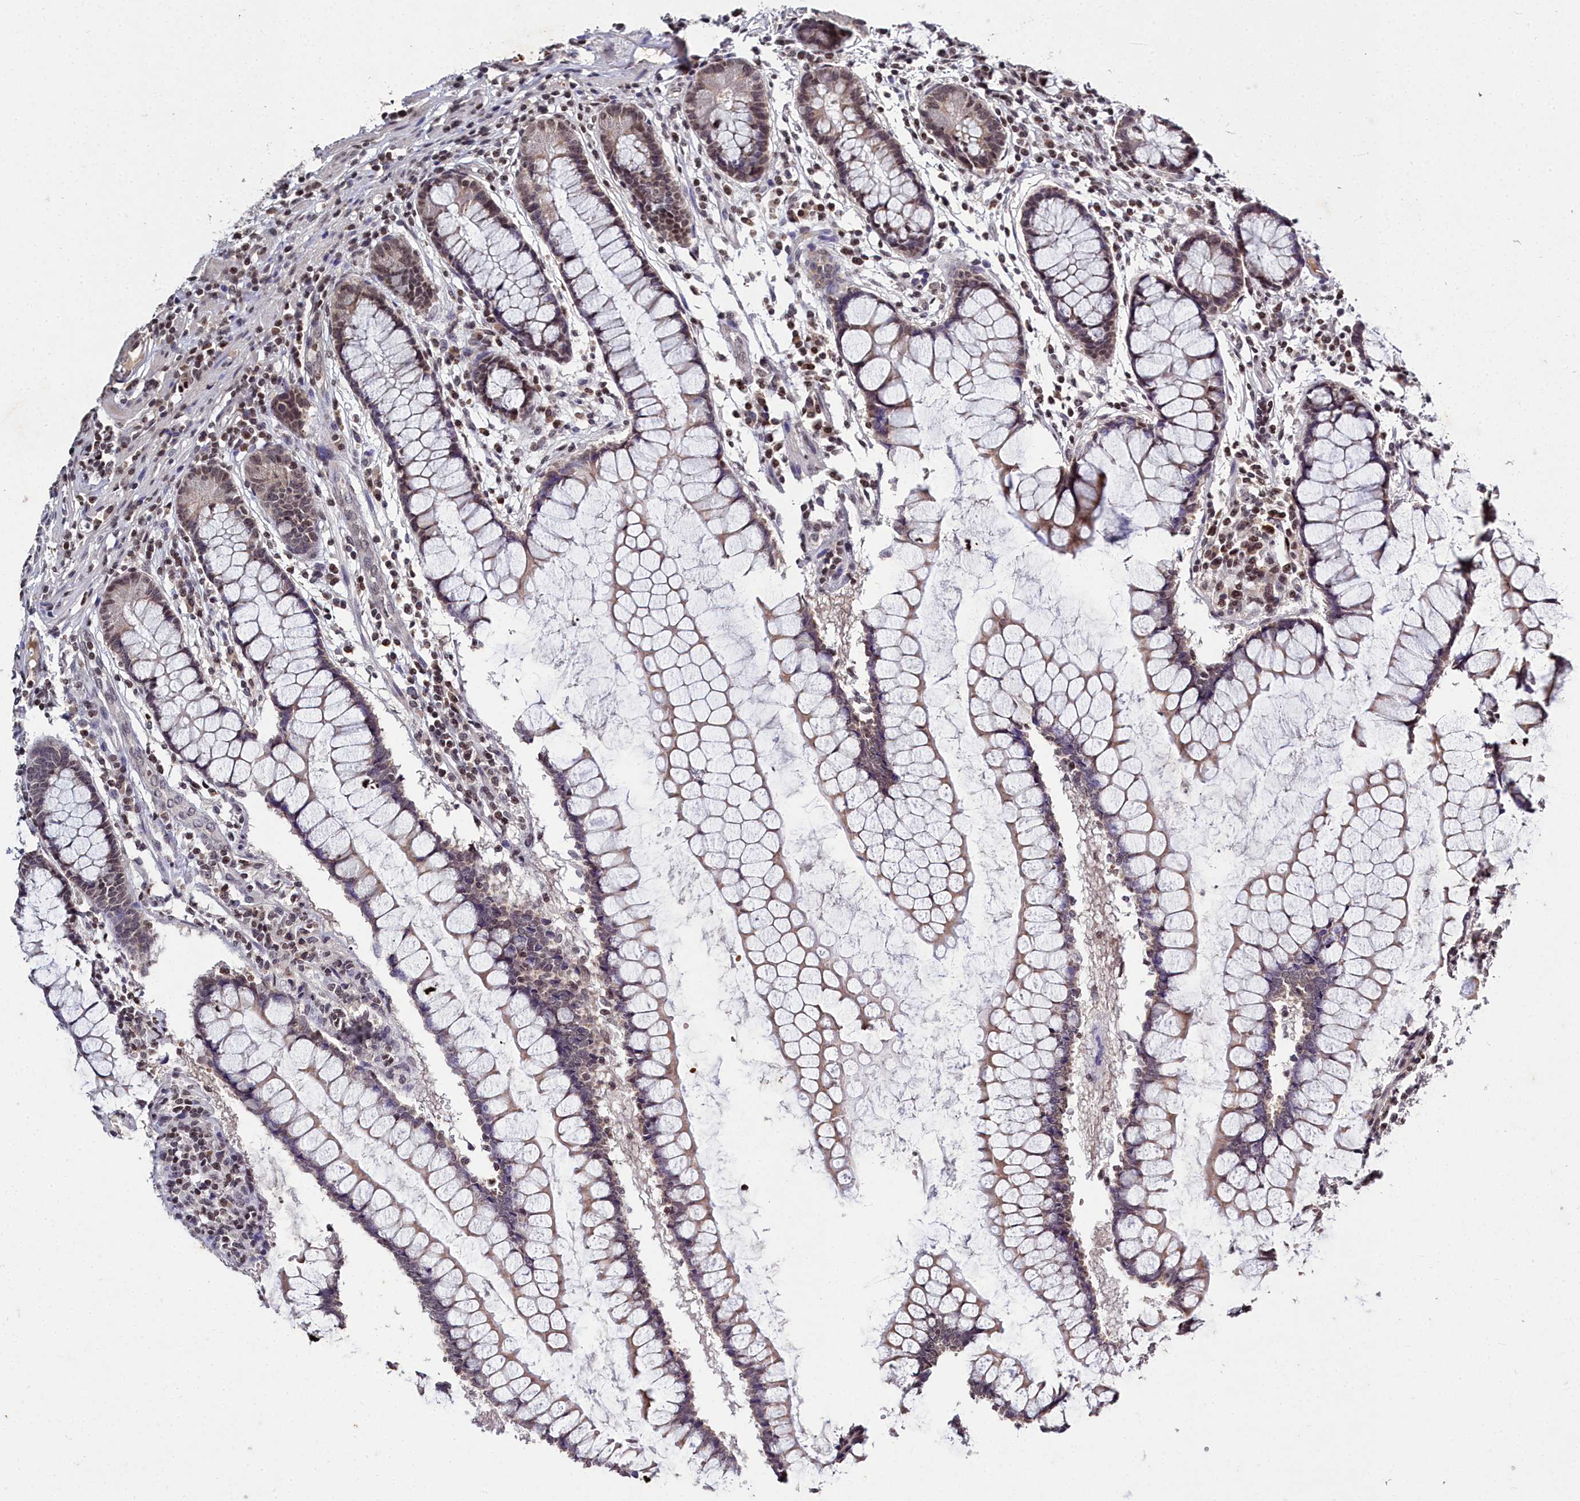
{"staining": {"intensity": "weak", "quantity": "<25%", "location": "cytoplasmic/membranous"}, "tissue": "colon", "cell_type": "Endothelial cells", "image_type": "normal", "snomed": [{"axis": "morphology", "description": "Normal tissue, NOS"}, {"axis": "morphology", "description": "Adenocarcinoma, NOS"}, {"axis": "topography", "description": "Colon"}], "caption": "Immunohistochemistry (IHC) image of benign human colon stained for a protein (brown), which displays no expression in endothelial cells. (DAB (3,3'-diaminobenzidine) IHC, high magnification).", "gene": "FZD4", "patient": {"sex": "female", "age": 55}}